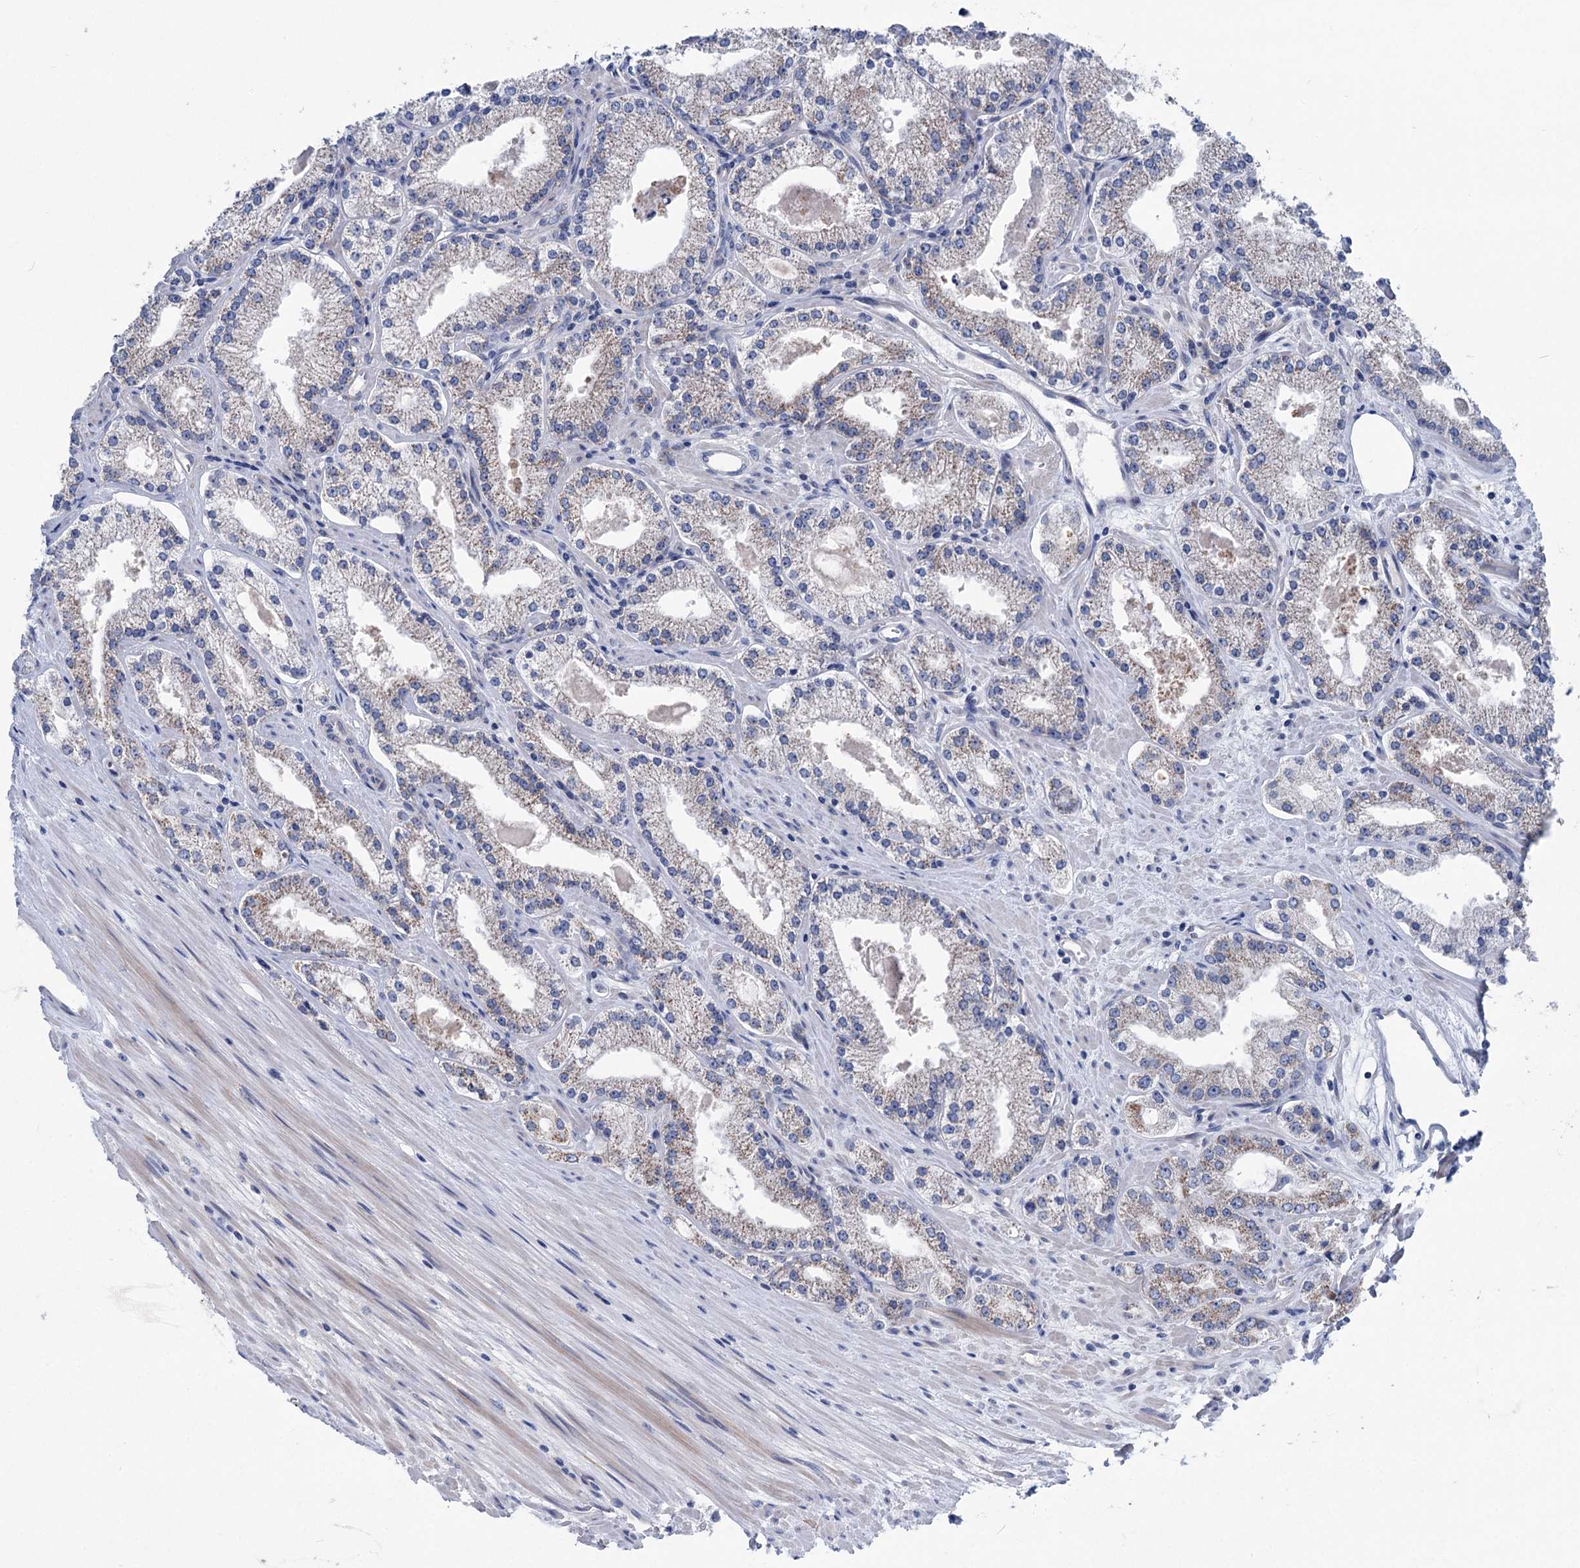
{"staining": {"intensity": "weak", "quantity": "25%-75%", "location": "cytoplasmic/membranous"}, "tissue": "prostate cancer", "cell_type": "Tumor cells", "image_type": "cancer", "snomed": [{"axis": "morphology", "description": "Adenocarcinoma, Low grade"}, {"axis": "topography", "description": "Prostate"}], "caption": "IHC photomicrograph of prostate low-grade adenocarcinoma stained for a protein (brown), which shows low levels of weak cytoplasmic/membranous expression in about 25%-75% of tumor cells.", "gene": "CHDH", "patient": {"sex": "male", "age": 69}}